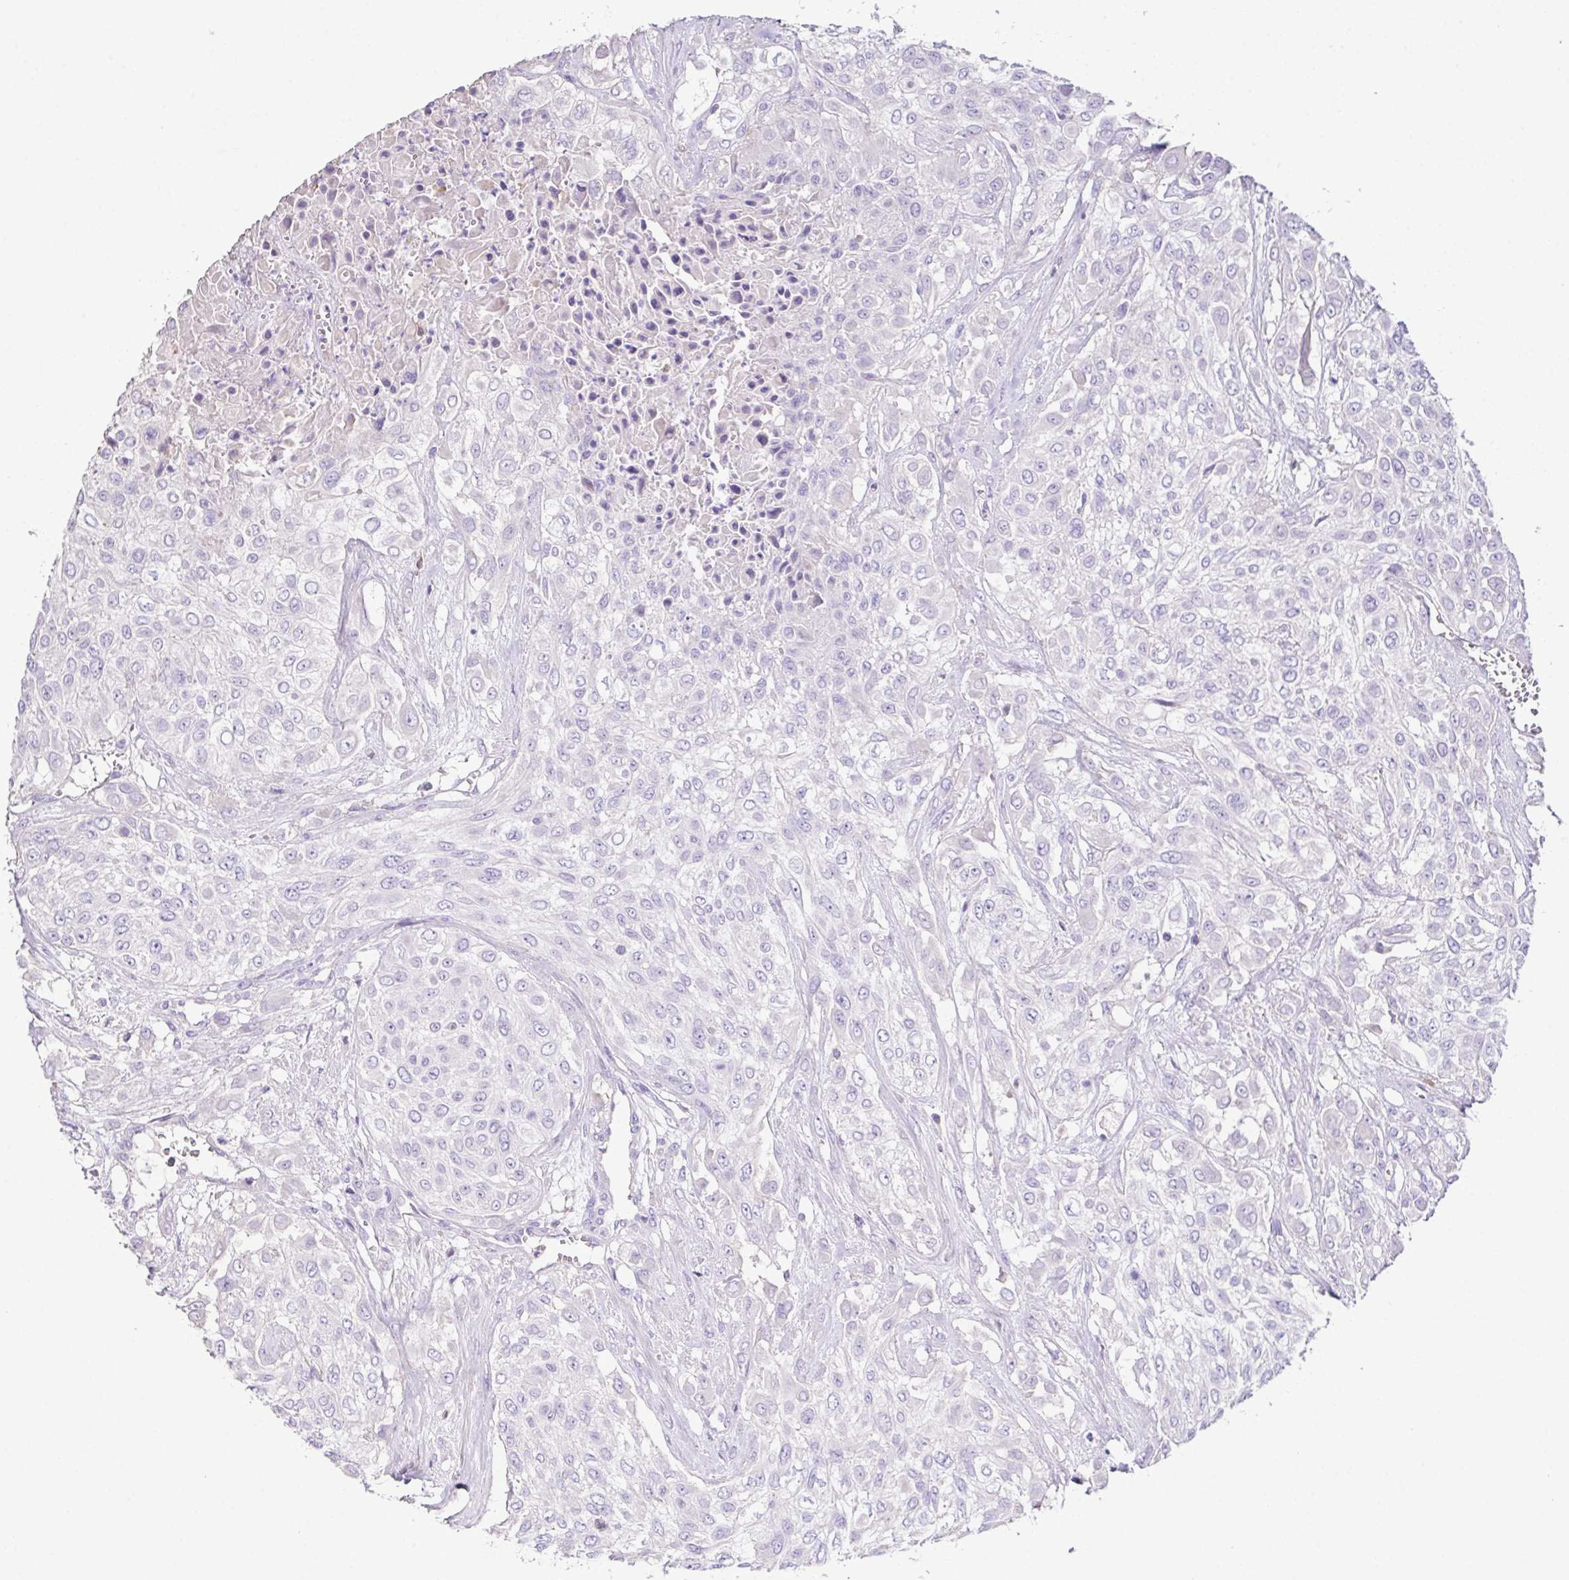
{"staining": {"intensity": "negative", "quantity": "none", "location": "none"}, "tissue": "urothelial cancer", "cell_type": "Tumor cells", "image_type": "cancer", "snomed": [{"axis": "morphology", "description": "Urothelial carcinoma, High grade"}, {"axis": "topography", "description": "Urinary bladder"}], "caption": "A micrograph of human high-grade urothelial carcinoma is negative for staining in tumor cells.", "gene": "MARCO", "patient": {"sex": "male", "age": 57}}